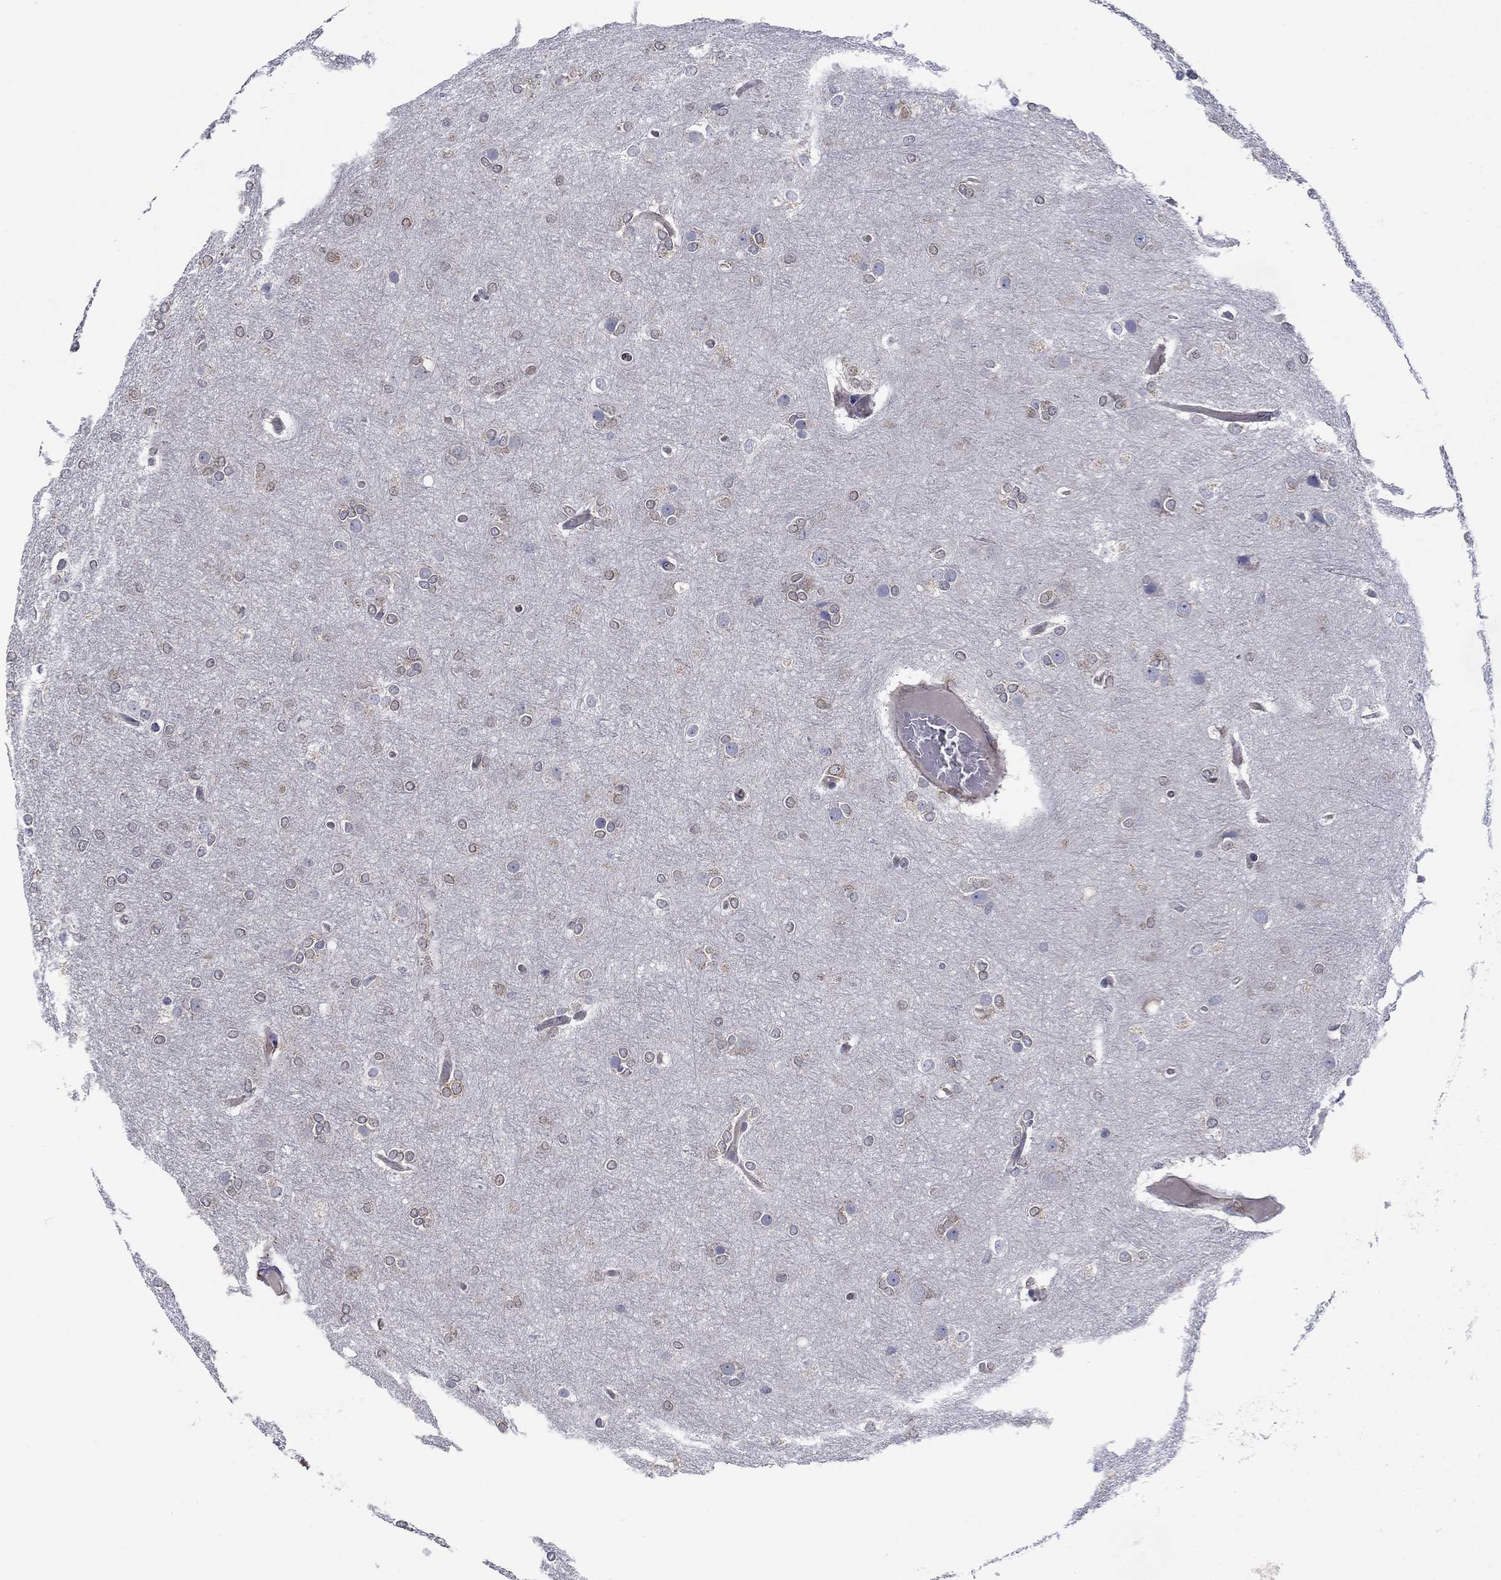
{"staining": {"intensity": "weak", "quantity": "25%-75%", "location": "cytoplasmic/membranous"}, "tissue": "glioma", "cell_type": "Tumor cells", "image_type": "cancer", "snomed": [{"axis": "morphology", "description": "Glioma, malignant, High grade"}, {"axis": "topography", "description": "Brain"}], "caption": "Immunohistochemistry (IHC) photomicrograph of human malignant glioma (high-grade) stained for a protein (brown), which reveals low levels of weak cytoplasmic/membranous expression in about 25%-75% of tumor cells.", "gene": "ERMP1", "patient": {"sex": "female", "age": 61}}